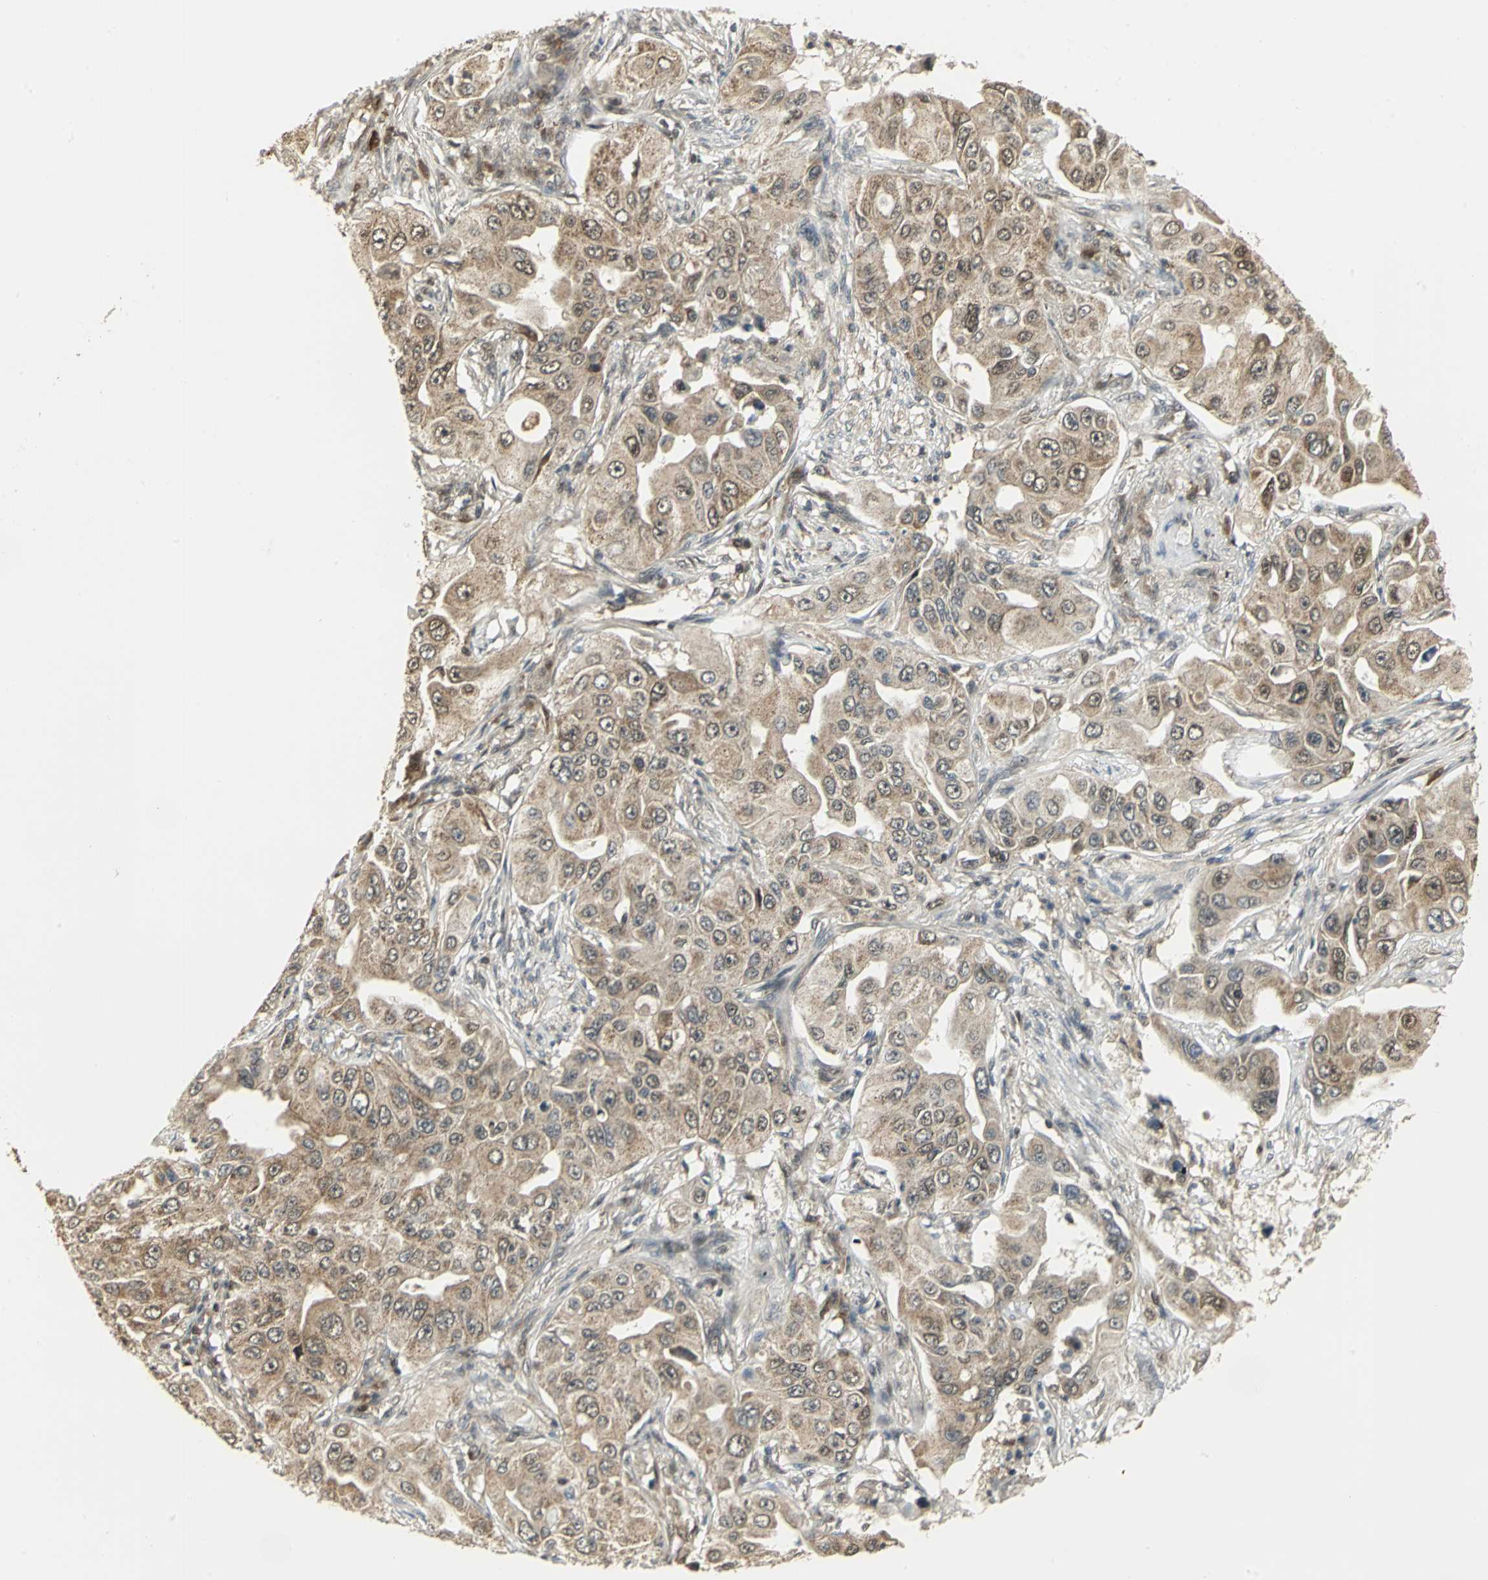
{"staining": {"intensity": "moderate", "quantity": ">75%", "location": "cytoplasmic/membranous,nuclear"}, "tissue": "lung cancer", "cell_type": "Tumor cells", "image_type": "cancer", "snomed": [{"axis": "morphology", "description": "Adenocarcinoma, NOS"}, {"axis": "topography", "description": "Lung"}], "caption": "Protein staining by immunohistochemistry exhibits moderate cytoplasmic/membranous and nuclear staining in about >75% of tumor cells in adenocarcinoma (lung).", "gene": "PSMC4", "patient": {"sex": "male", "age": 84}}